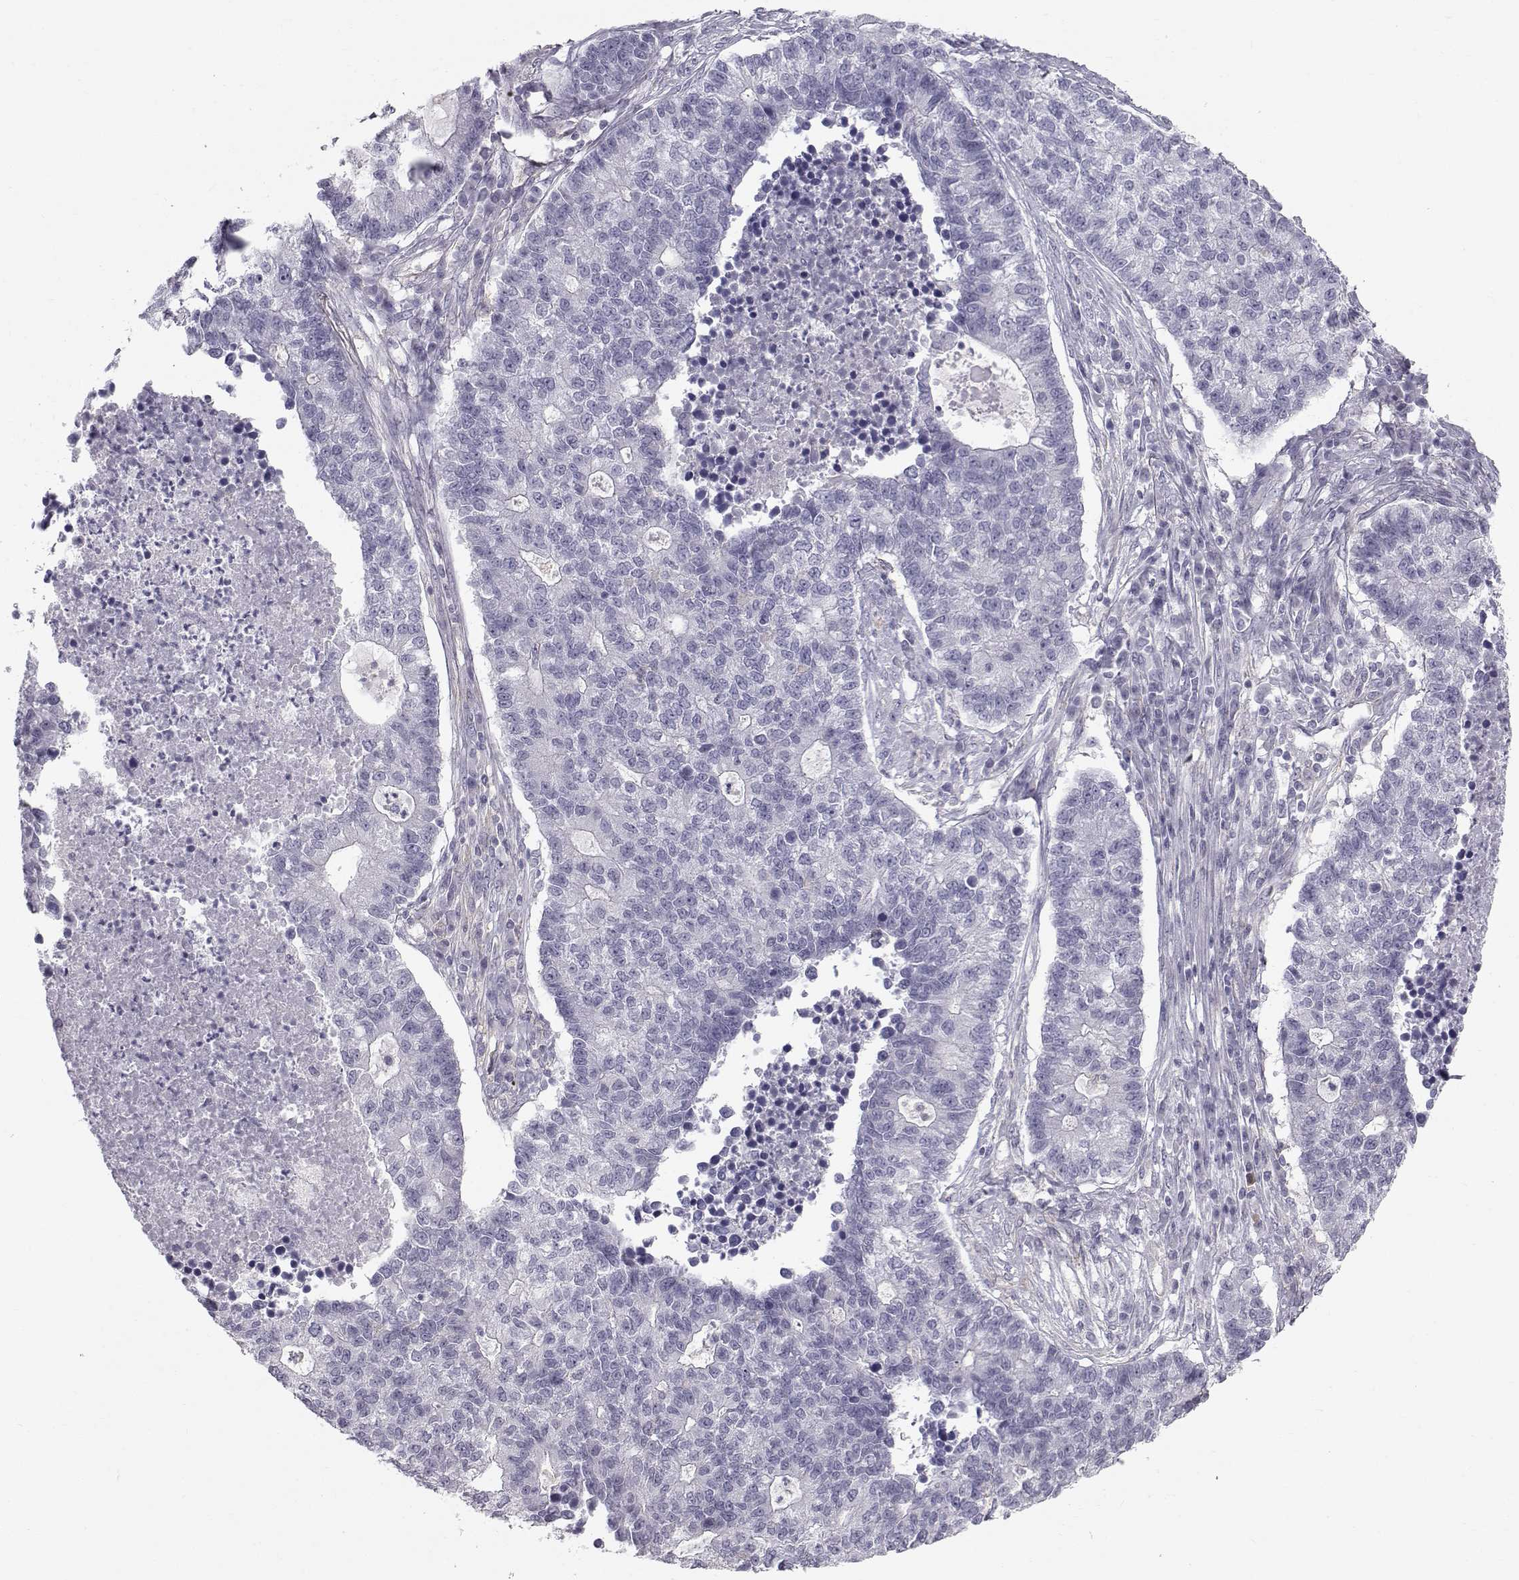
{"staining": {"intensity": "negative", "quantity": "none", "location": "none"}, "tissue": "lung cancer", "cell_type": "Tumor cells", "image_type": "cancer", "snomed": [{"axis": "morphology", "description": "Adenocarcinoma, NOS"}, {"axis": "topography", "description": "Lung"}], "caption": "Image shows no significant protein expression in tumor cells of lung cancer (adenocarcinoma).", "gene": "SPDYE4", "patient": {"sex": "male", "age": 57}}